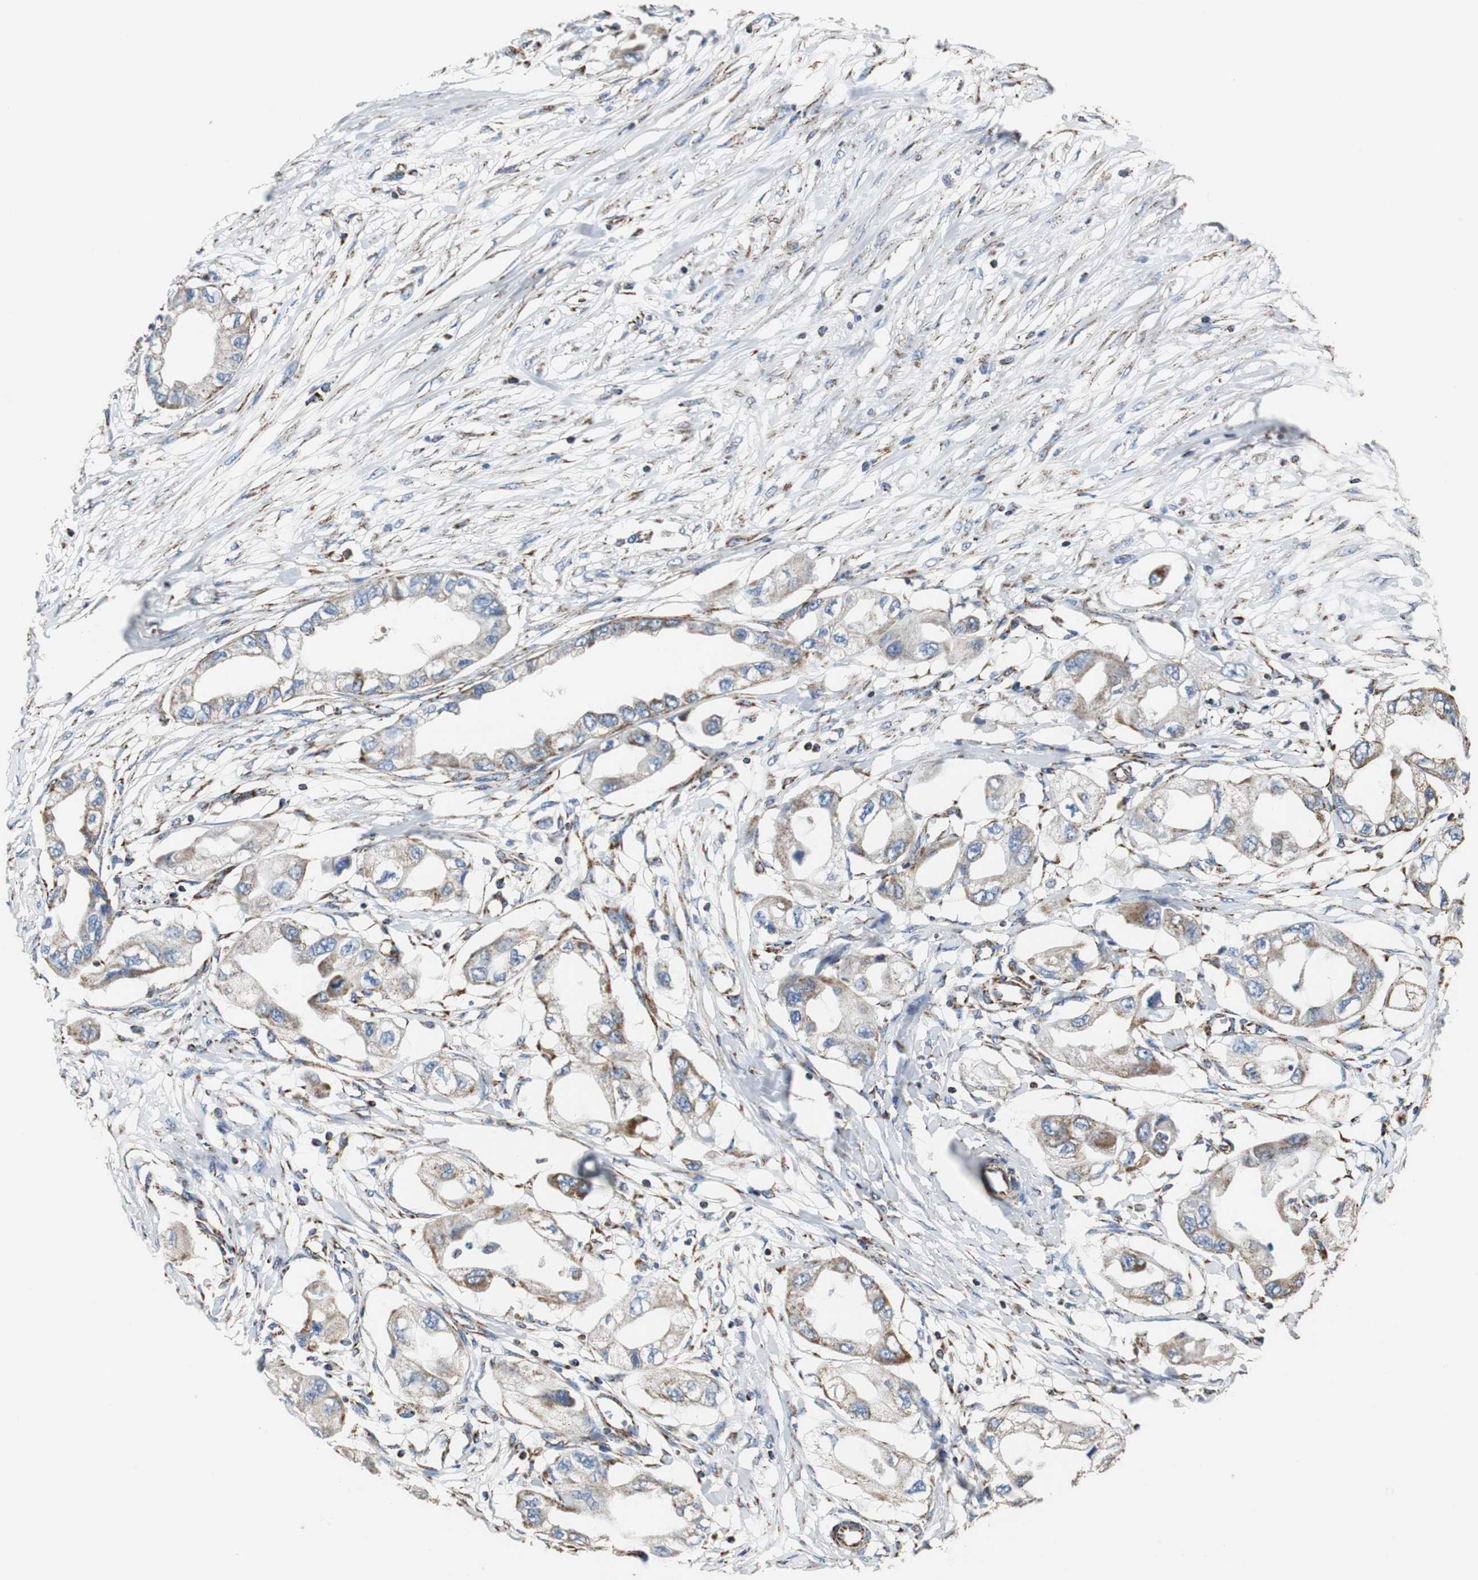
{"staining": {"intensity": "moderate", "quantity": "25%-75%", "location": "cytoplasmic/membranous"}, "tissue": "endometrial cancer", "cell_type": "Tumor cells", "image_type": "cancer", "snomed": [{"axis": "morphology", "description": "Adenocarcinoma, NOS"}, {"axis": "topography", "description": "Endometrium"}], "caption": "Human endometrial adenocarcinoma stained with a protein marker displays moderate staining in tumor cells.", "gene": "PCK1", "patient": {"sex": "female", "age": 67}}